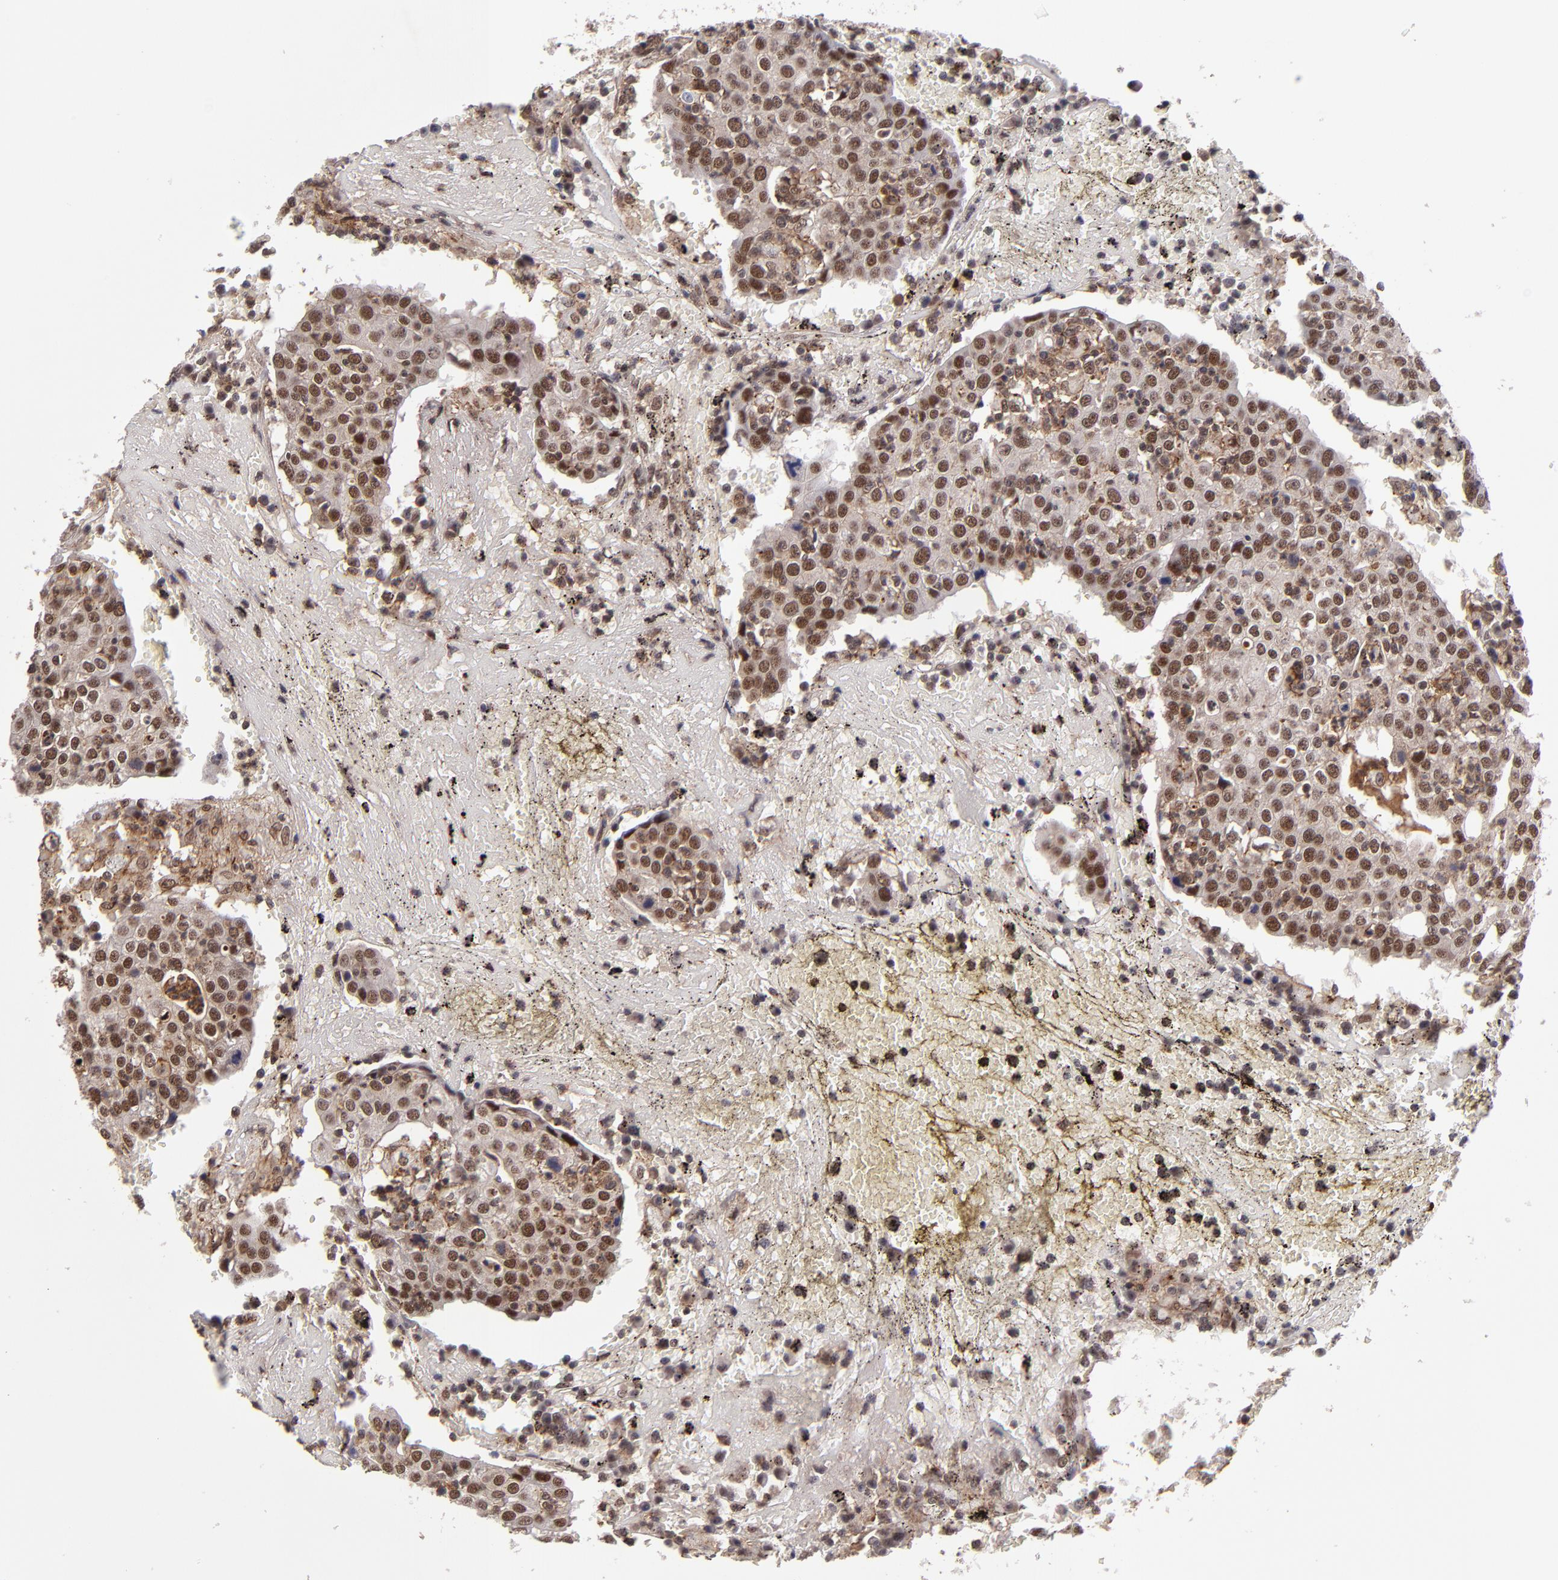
{"staining": {"intensity": "moderate", "quantity": ">75%", "location": "nuclear"}, "tissue": "head and neck cancer", "cell_type": "Tumor cells", "image_type": "cancer", "snomed": [{"axis": "morphology", "description": "Adenocarcinoma, NOS"}, {"axis": "topography", "description": "Salivary gland"}, {"axis": "topography", "description": "Head-Neck"}], "caption": "DAB (3,3'-diaminobenzidine) immunohistochemical staining of human head and neck cancer shows moderate nuclear protein expression in about >75% of tumor cells.", "gene": "EP300", "patient": {"sex": "female", "age": 65}}